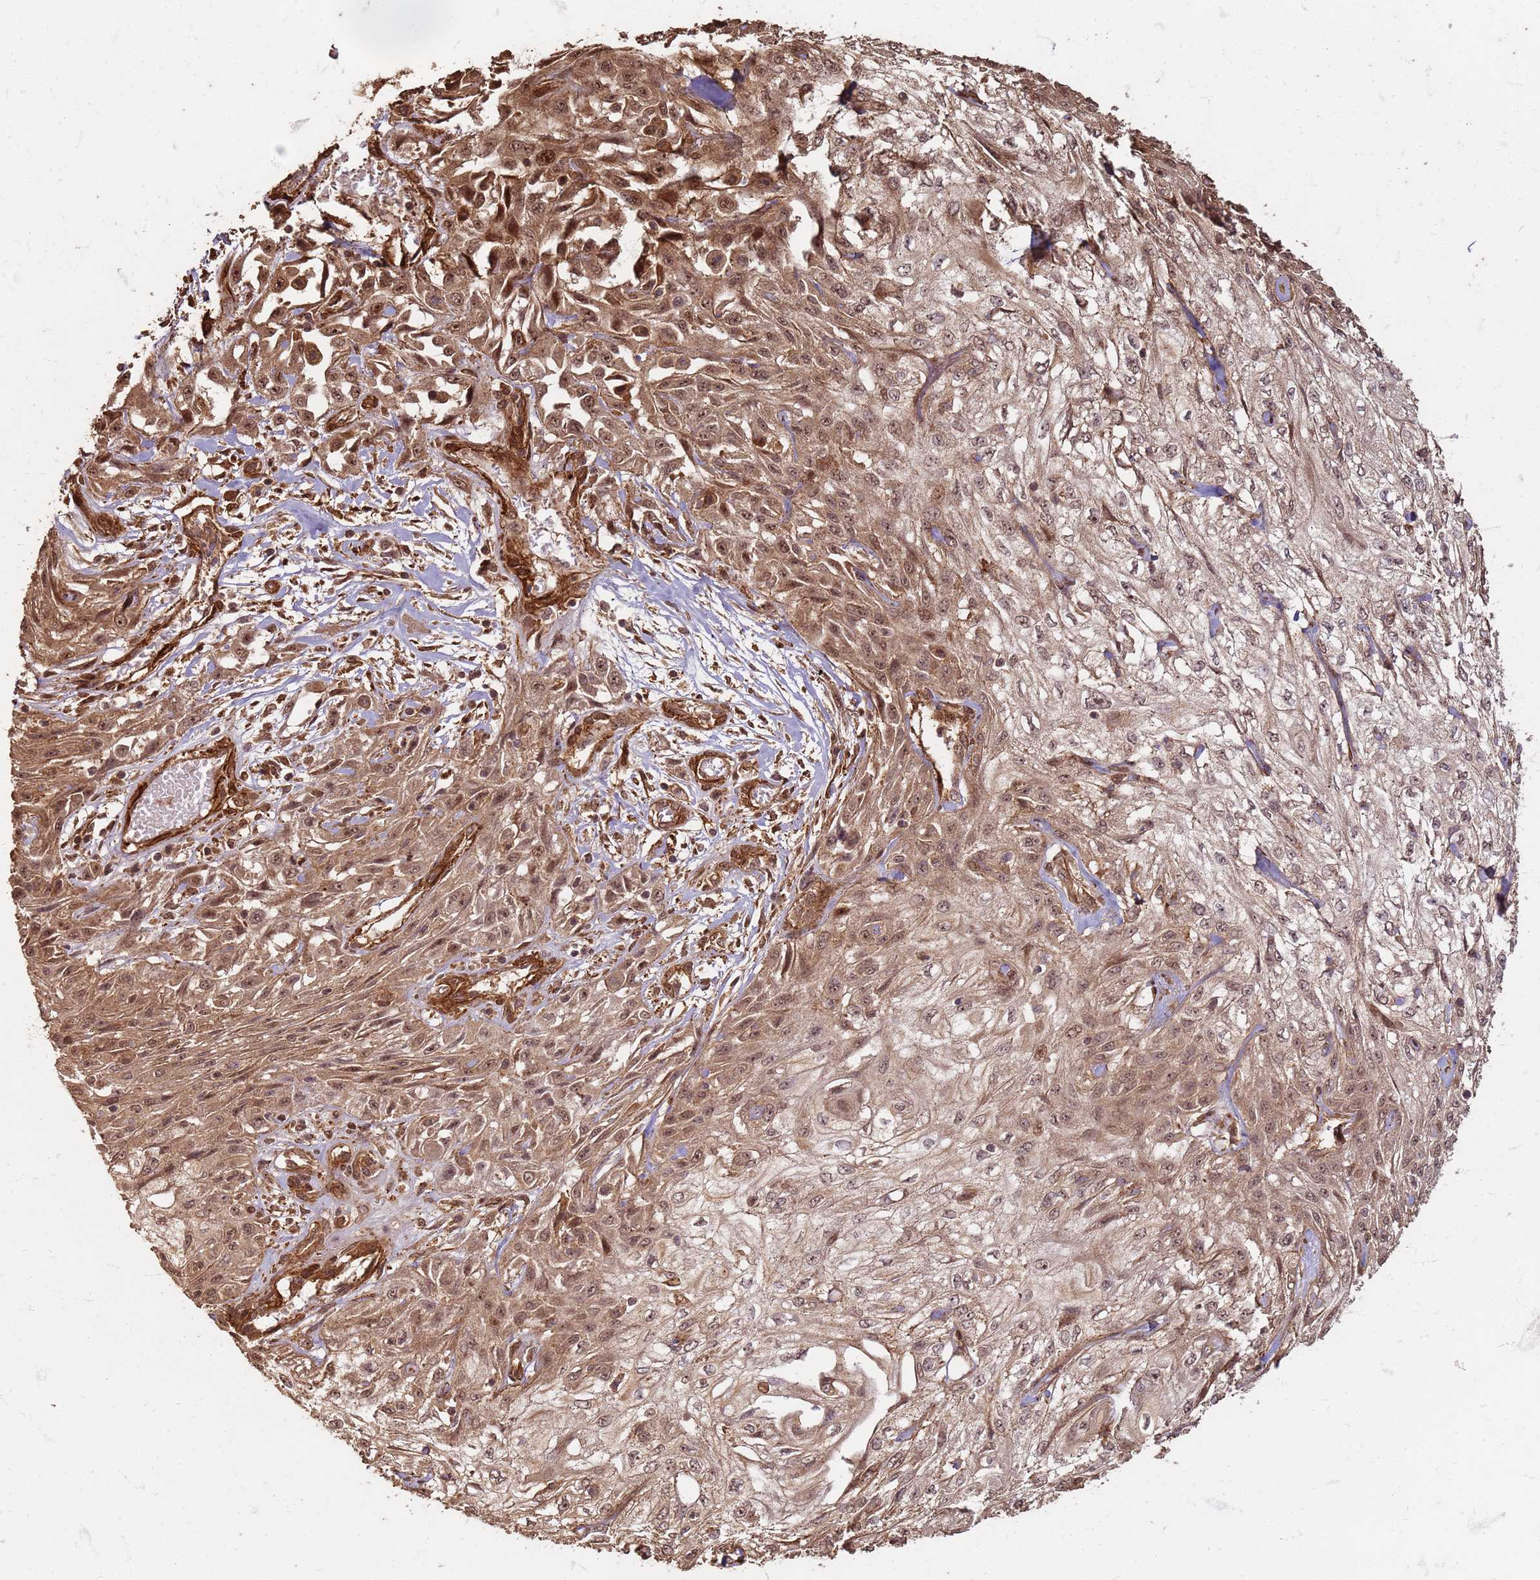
{"staining": {"intensity": "moderate", "quantity": ">75%", "location": "cytoplasmic/membranous,nuclear"}, "tissue": "skin cancer", "cell_type": "Tumor cells", "image_type": "cancer", "snomed": [{"axis": "morphology", "description": "Squamous cell carcinoma, NOS"}, {"axis": "morphology", "description": "Squamous cell carcinoma, metastatic, NOS"}, {"axis": "topography", "description": "Skin"}, {"axis": "topography", "description": "Lymph node"}], "caption": "Immunohistochemistry of skin squamous cell carcinoma exhibits medium levels of moderate cytoplasmic/membranous and nuclear positivity in about >75% of tumor cells. The staining was performed using DAB (3,3'-diaminobenzidine), with brown indicating positive protein expression. Nuclei are stained blue with hematoxylin.", "gene": "KIF26A", "patient": {"sex": "male", "age": 75}}